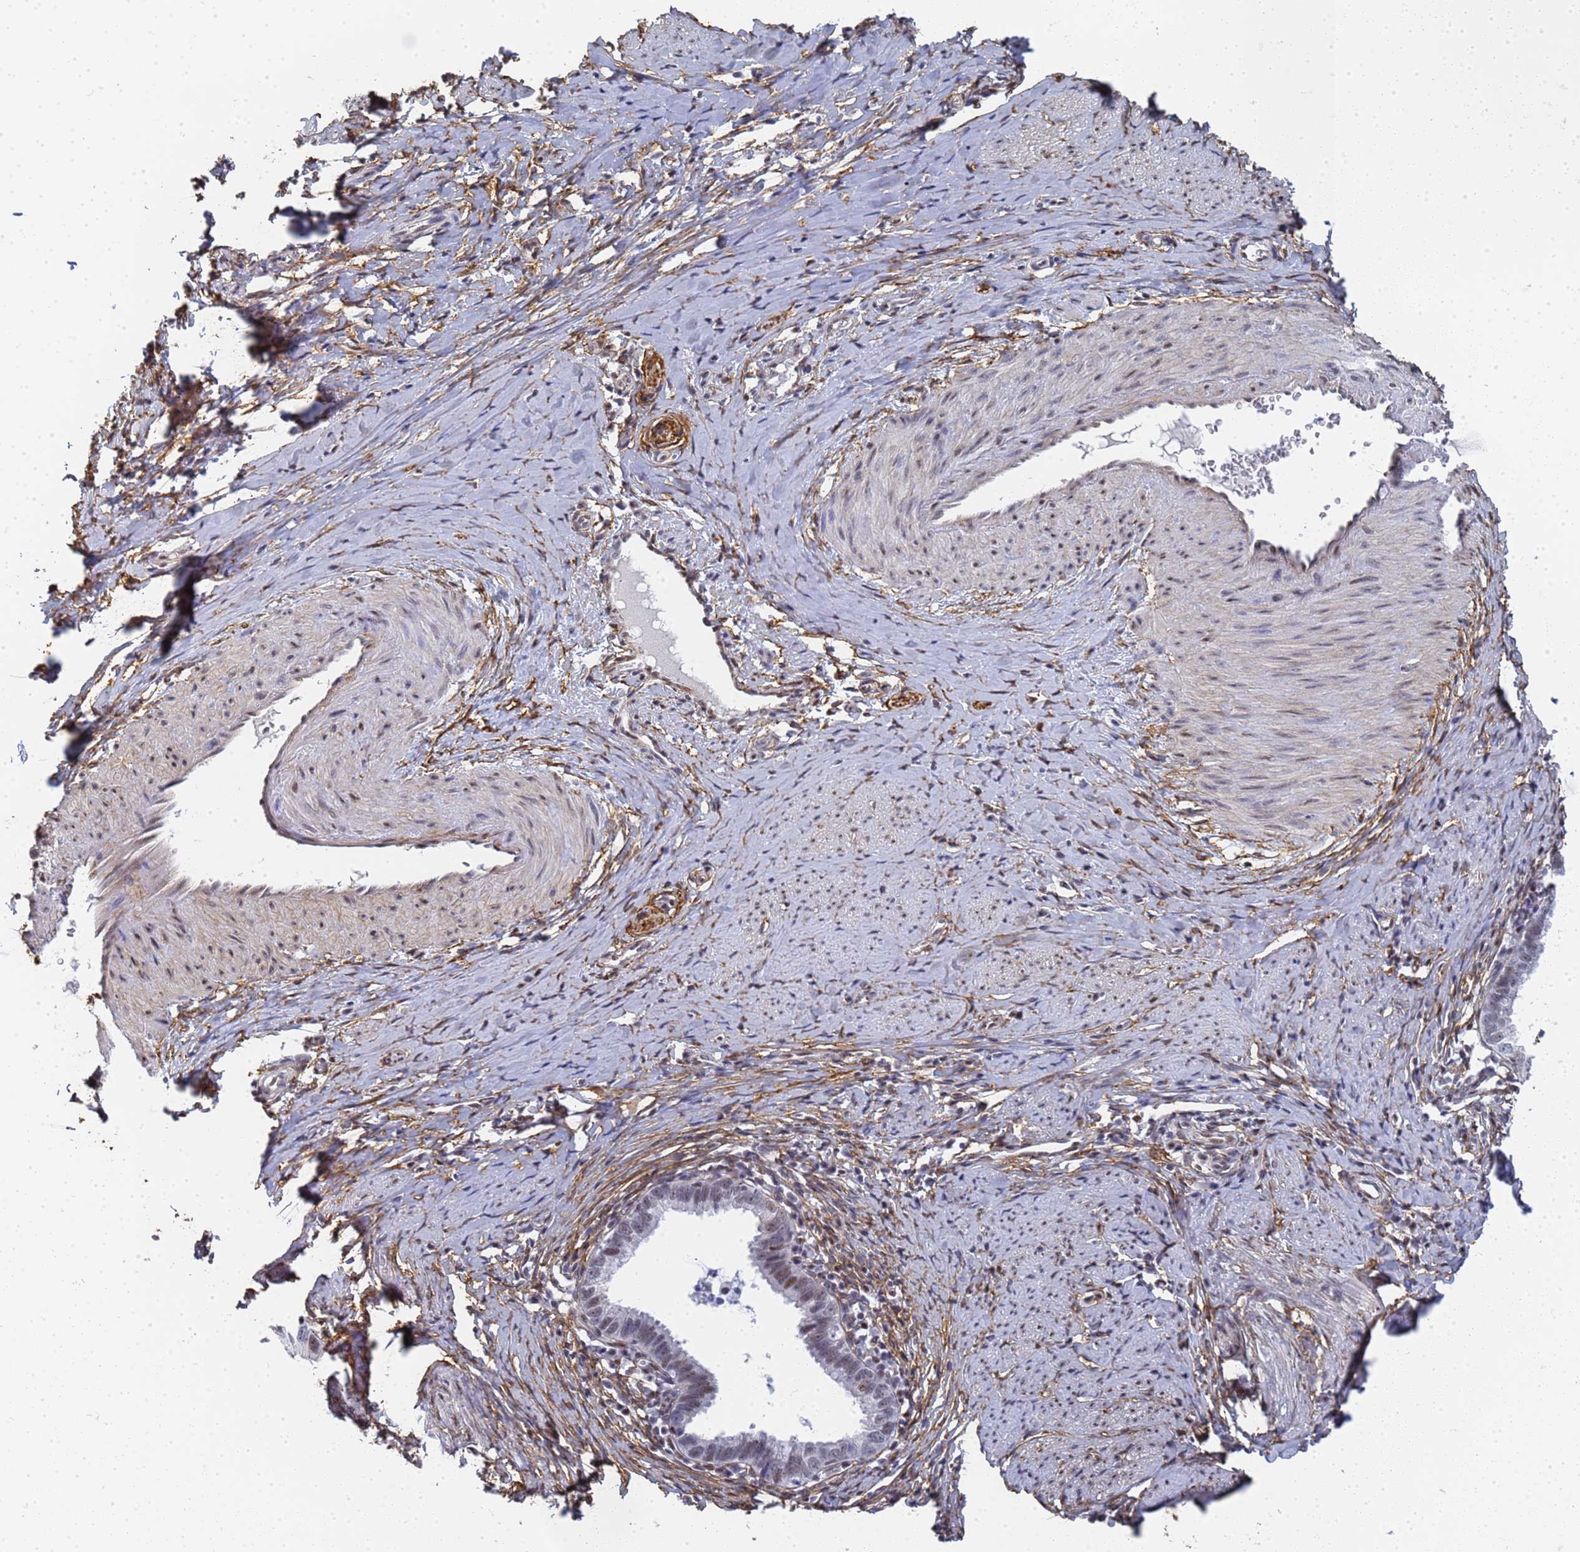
{"staining": {"intensity": "moderate", "quantity": "25%-75%", "location": "nuclear"}, "tissue": "cervical cancer", "cell_type": "Tumor cells", "image_type": "cancer", "snomed": [{"axis": "morphology", "description": "Adenocarcinoma, NOS"}, {"axis": "topography", "description": "Cervix"}], "caption": "Human cervical adenocarcinoma stained with a brown dye demonstrates moderate nuclear positive staining in about 25%-75% of tumor cells.", "gene": "PRRT4", "patient": {"sex": "female", "age": 36}}